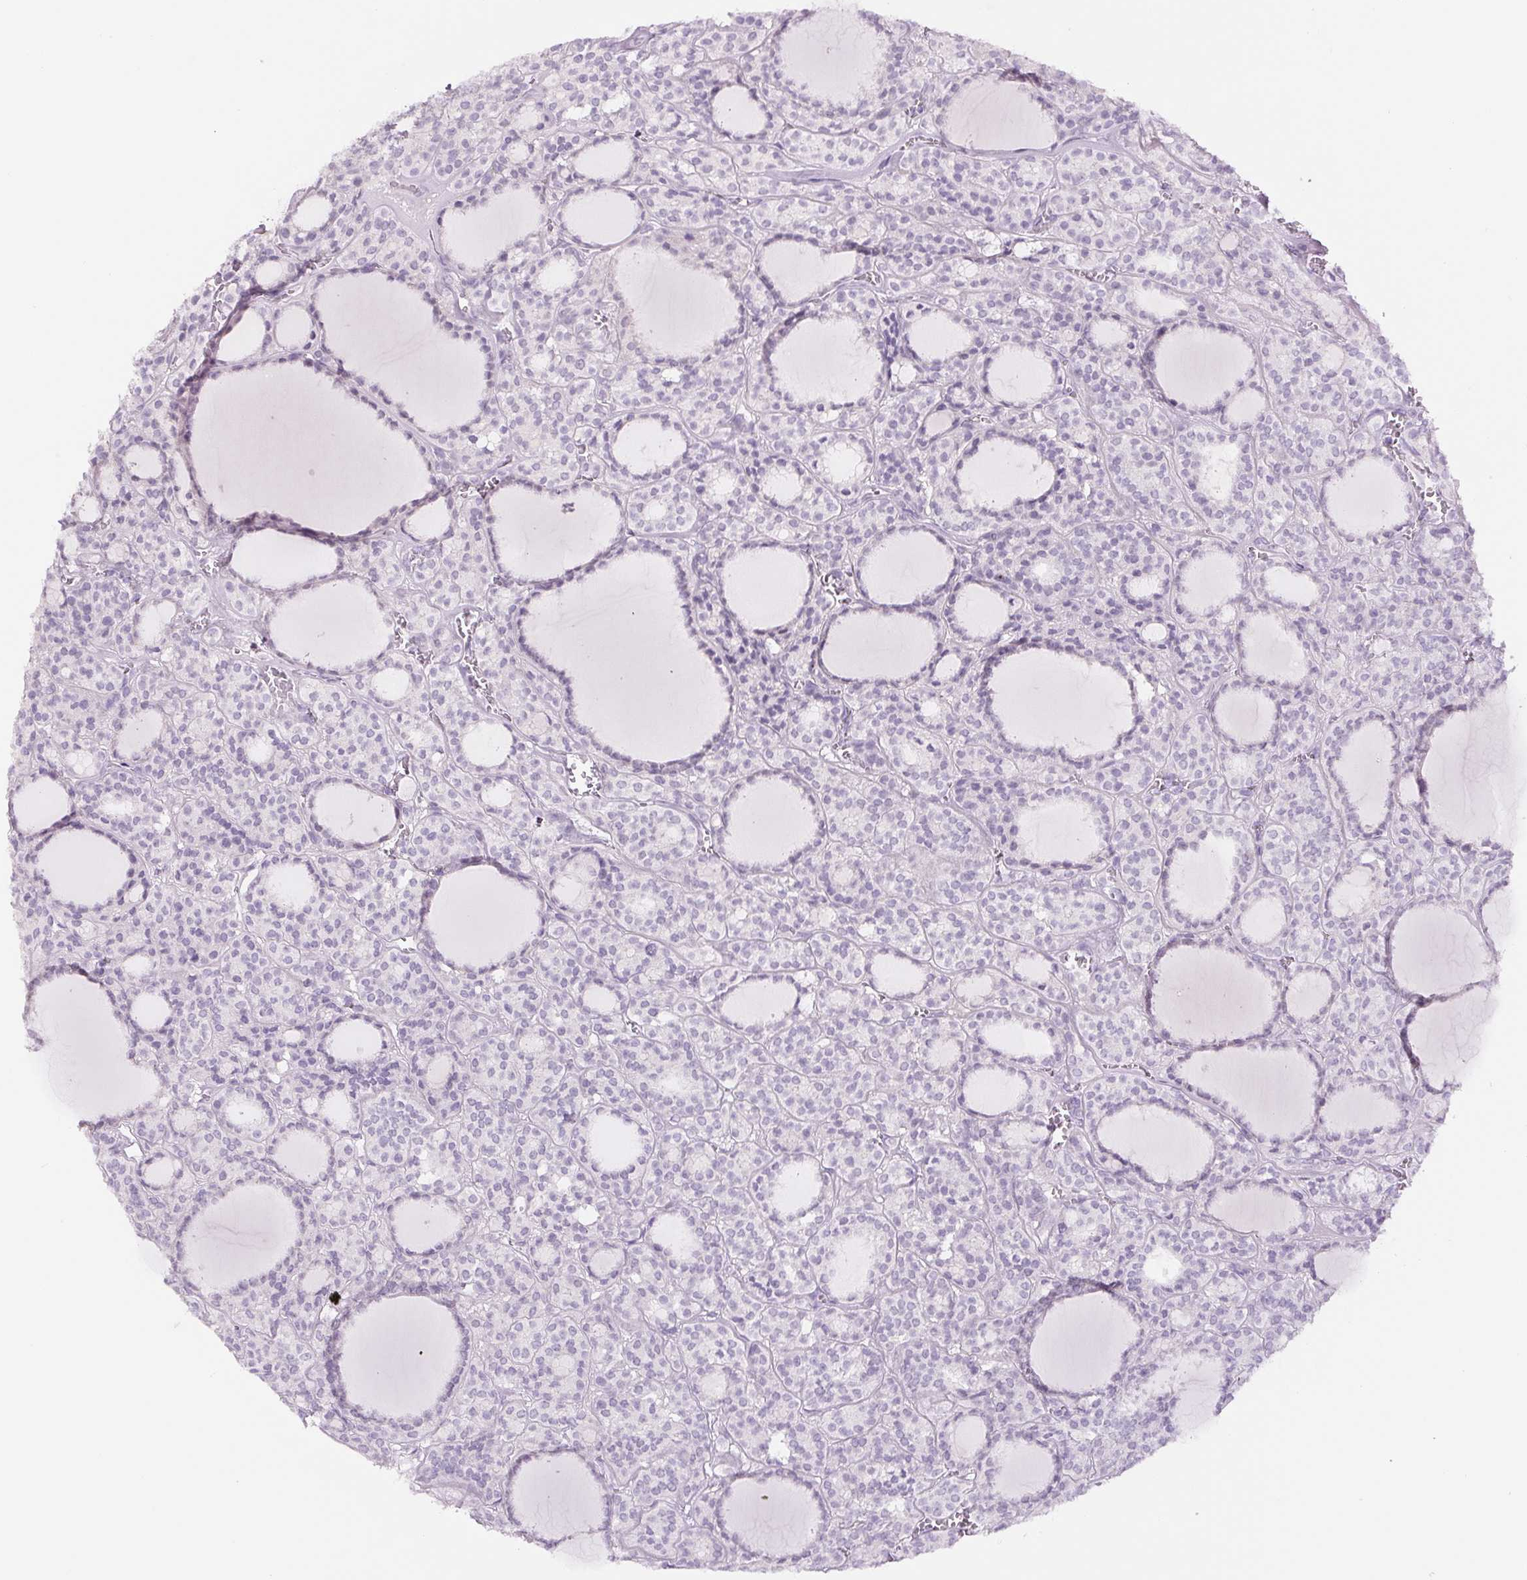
{"staining": {"intensity": "negative", "quantity": "none", "location": "none"}, "tissue": "thyroid cancer", "cell_type": "Tumor cells", "image_type": "cancer", "snomed": [{"axis": "morphology", "description": "Follicular adenoma carcinoma, NOS"}, {"axis": "topography", "description": "Thyroid gland"}], "caption": "Thyroid follicular adenoma carcinoma was stained to show a protein in brown. There is no significant staining in tumor cells. (DAB (3,3'-diaminobenzidine) immunohistochemistry (IHC), high magnification).", "gene": "SIX1", "patient": {"sex": "female", "age": 63}}